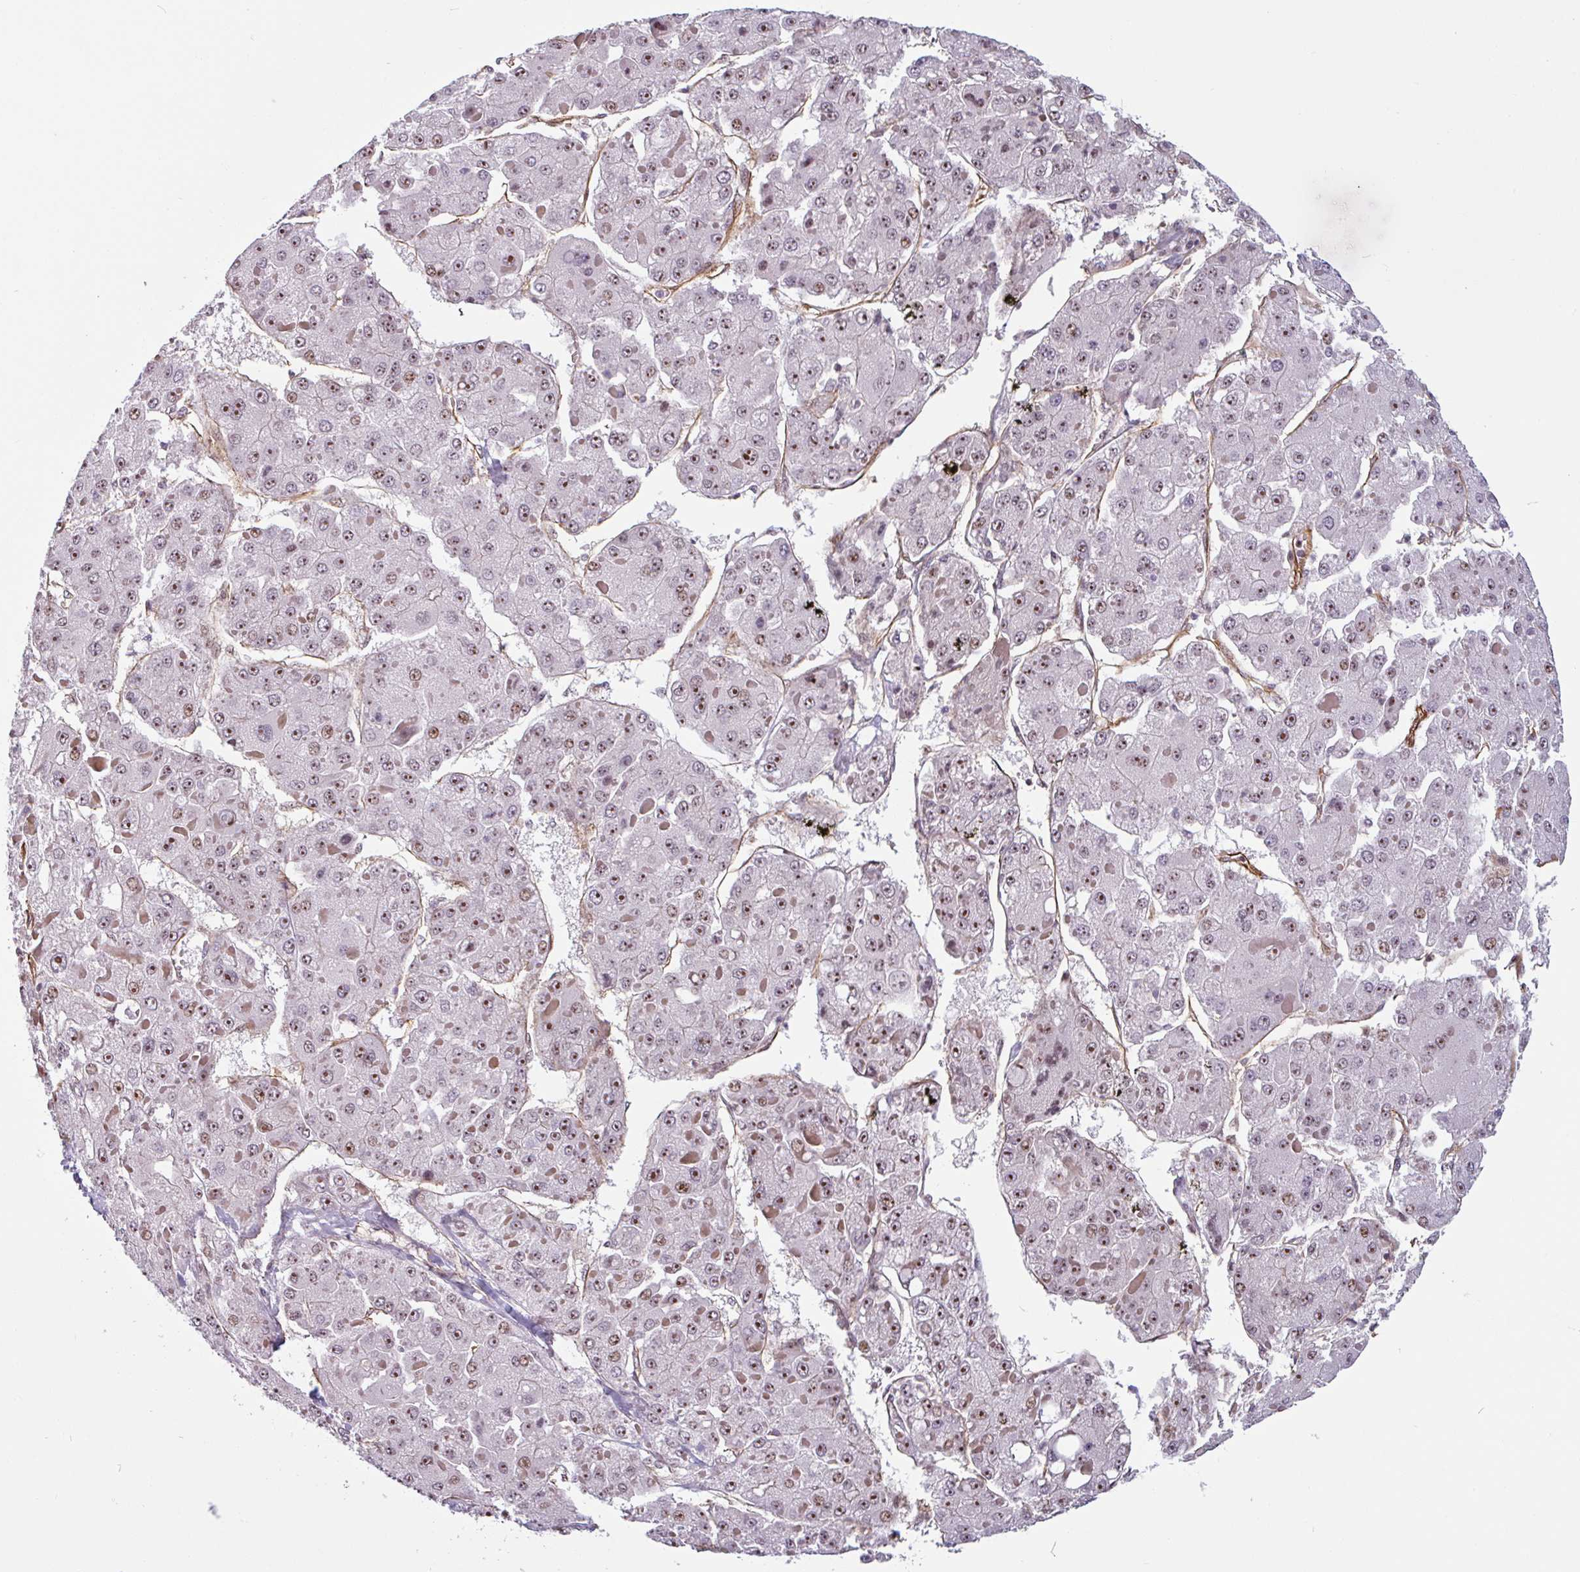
{"staining": {"intensity": "moderate", "quantity": "25%-75%", "location": "nuclear"}, "tissue": "liver cancer", "cell_type": "Tumor cells", "image_type": "cancer", "snomed": [{"axis": "morphology", "description": "Carcinoma, Hepatocellular, NOS"}, {"axis": "topography", "description": "Liver"}], "caption": "Human liver hepatocellular carcinoma stained for a protein (brown) exhibits moderate nuclear positive staining in about 25%-75% of tumor cells.", "gene": "ZNF689", "patient": {"sex": "female", "age": 73}}